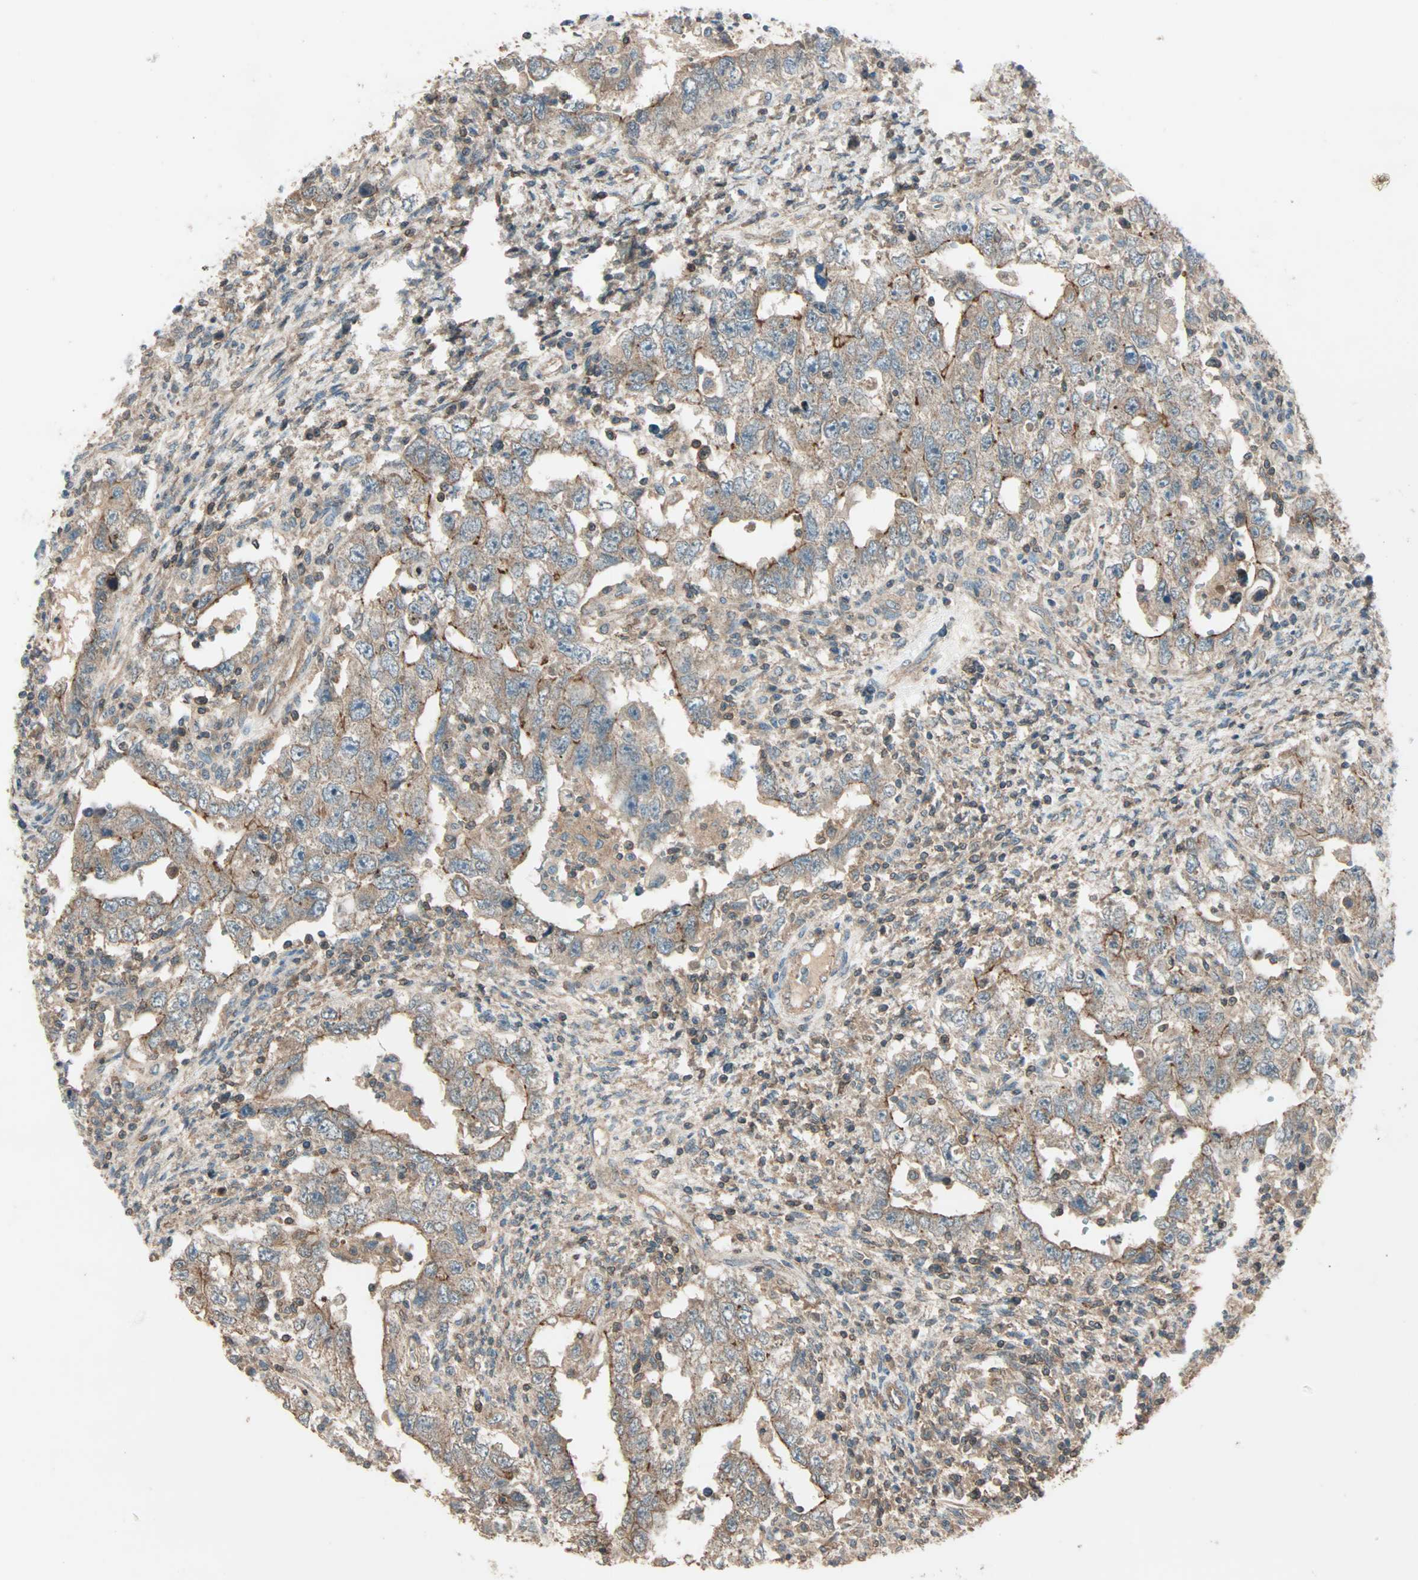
{"staining": {"intensity": "moderate", "quantity": ">75%", "location": "cytoplasmic/membranous"}, "tissue": "testis cancer", "cell_type": "Tumor cells", "image_type": "cancer", "snomed": [{"axis": "morphology", "description": "Carcinoma, Embryonal, NOS"}, {"axis": "topography", "description": "Testis"}], "caption": "Brown immunohistochemical staining in embryonal carcinoma (testis) exhibits moderate cytoplasmic/membranous staining in about >75% of tumor cells.", "gene": "MAP3K21", "patient": {"sex": "male", "age": 26}}